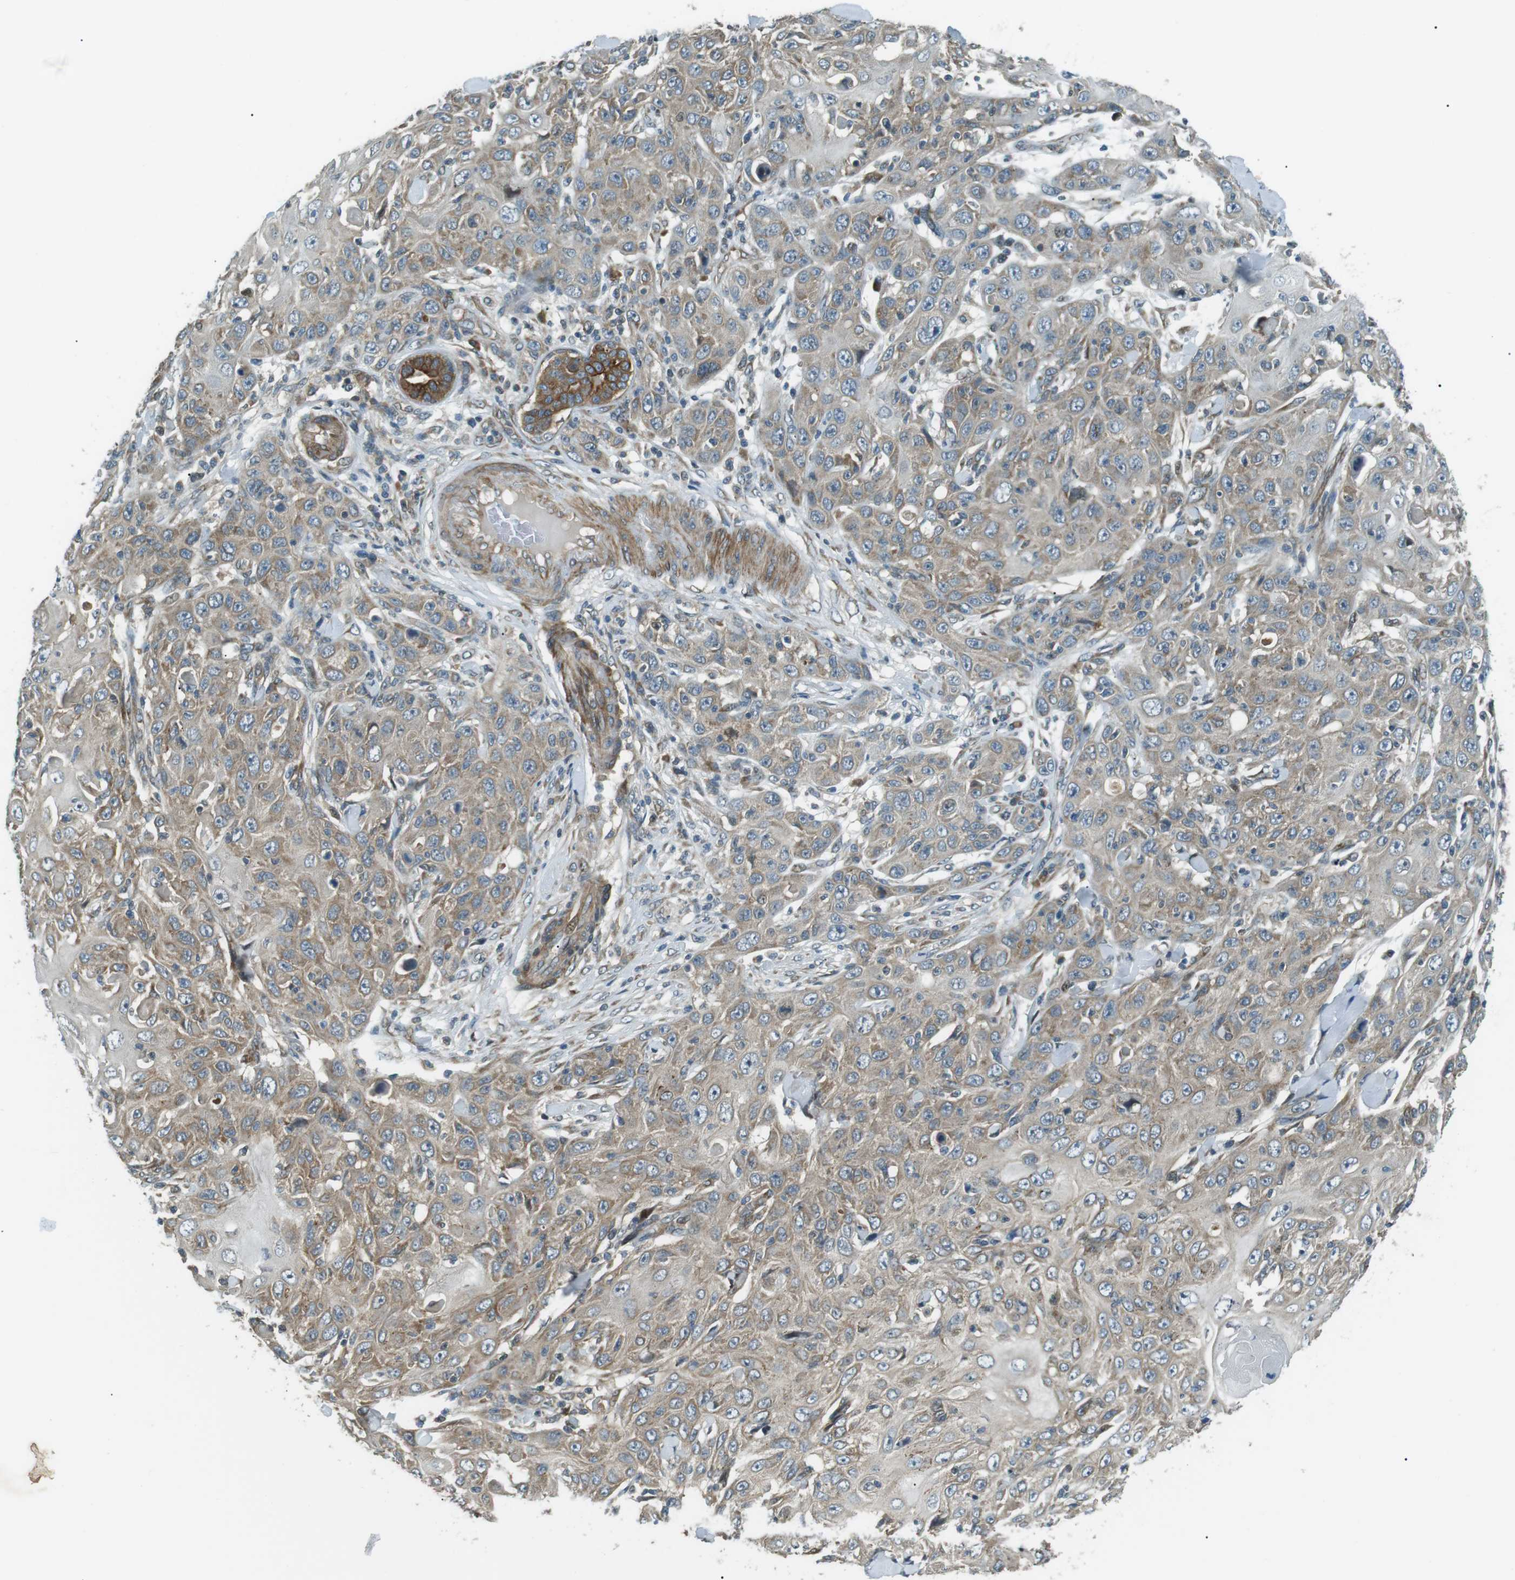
{"staining": {"intensity": "moderate", "quantity": ">75%", "location": "cytoplasmic/membranous"}, "tissue": "skin cancer", "cell_type": "Tumor cells", "image_type": "cancer", "snomed": [{"axis": "morphology", "description": "Squamous cell carcinoma, NOS"}, {"axis": "topography", "description": "Skin"}], "caption": "DAB immunohistochemical staining of human skin cancer (squamous cell carcinoma) exhibits moderate cytoplasmic/membranous protein positivity in approximately >75% of tumor cells. (Brightfield microscopy of DAB IHC at high magnification).", "gene": "TMEM74", "patient": {"sex": "female", "age": 88}}